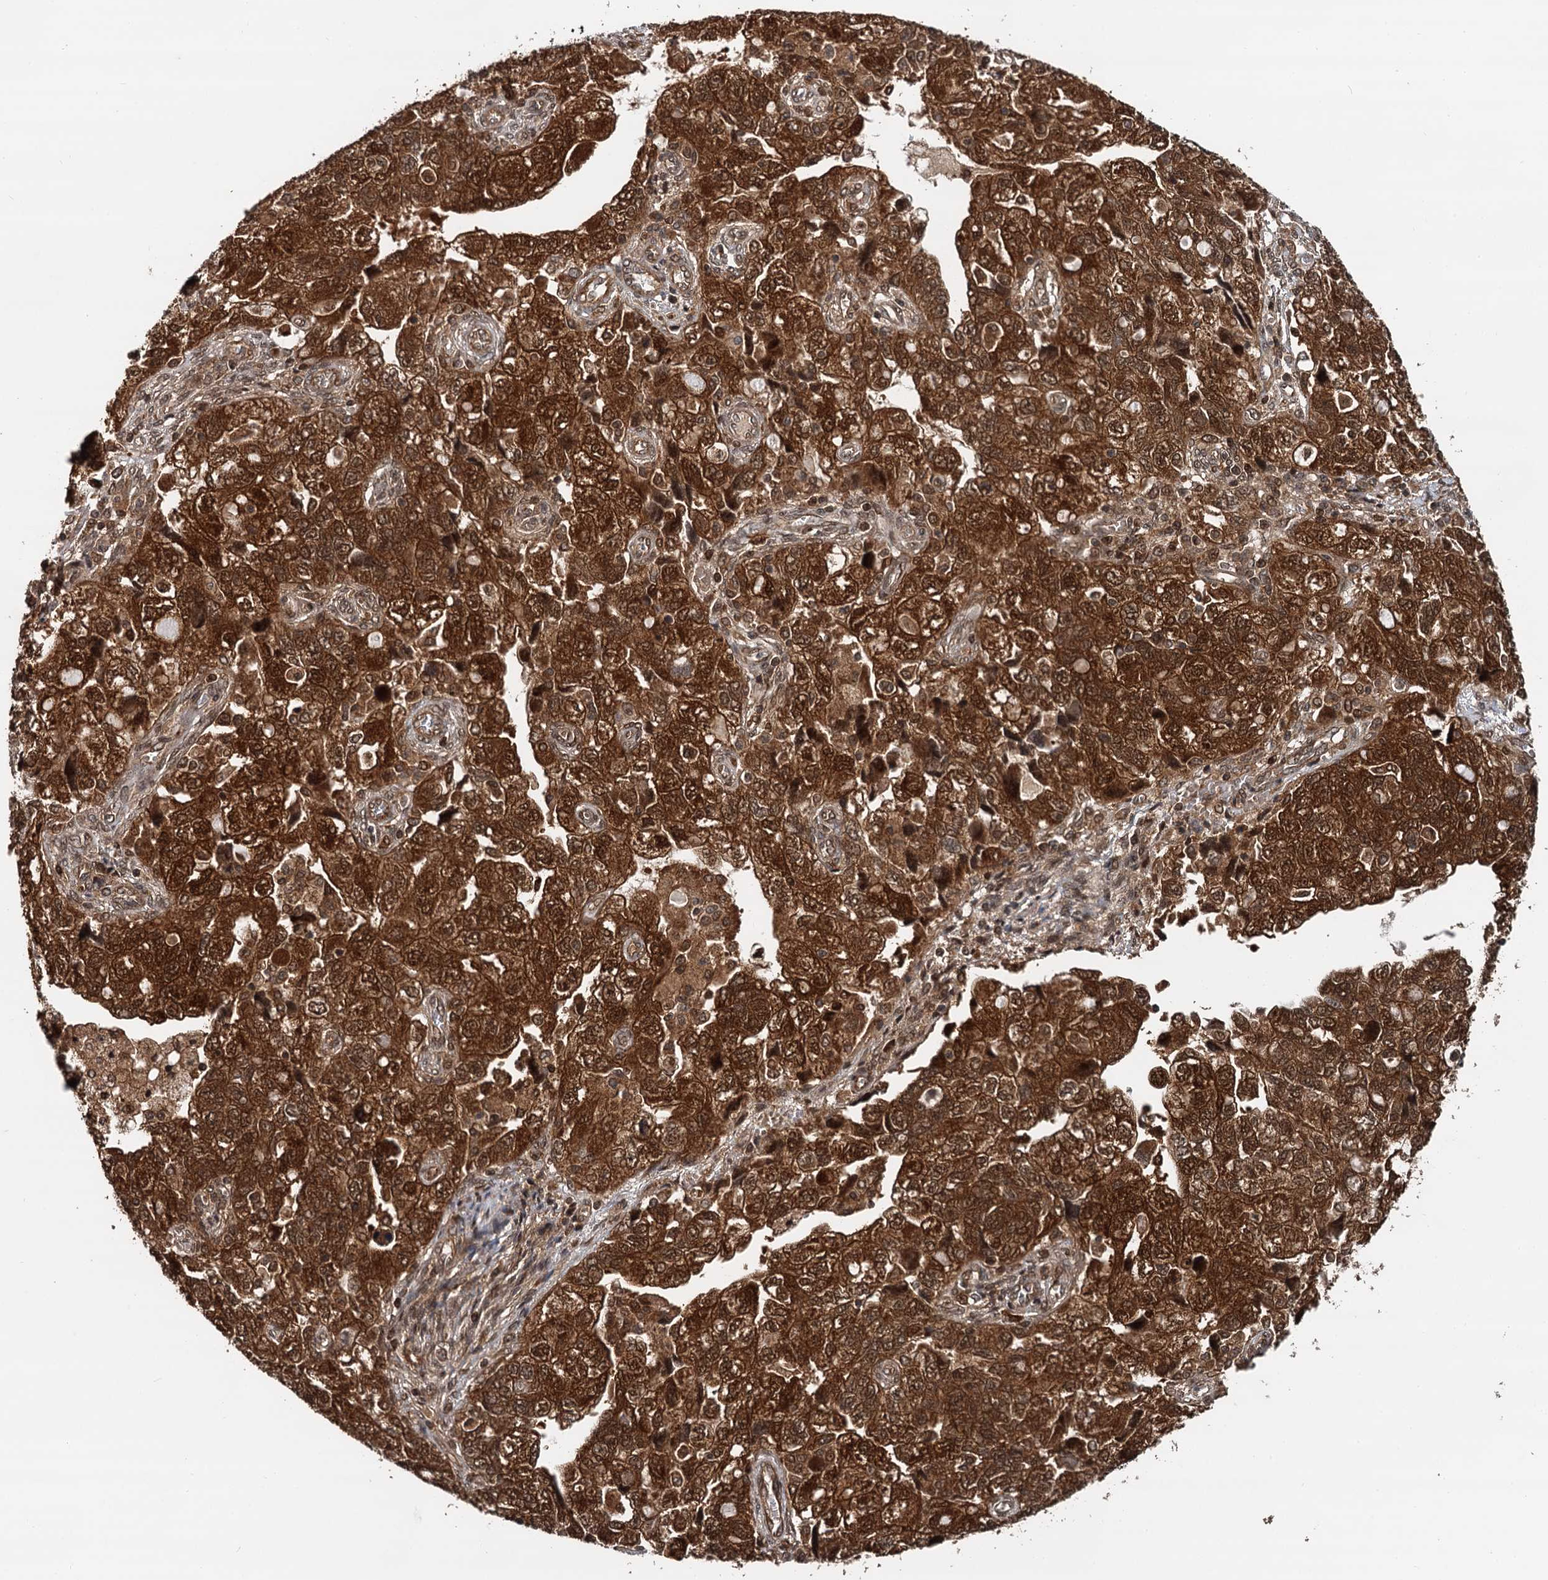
{"staining": {"intensity": "strong", "quantity": ">75%", "location": "cytoplasmic/membranous,nuclear"}, "tissue": "ovarian cancer", "cell_type": "Tumor cells", "image_type": "cancer", "snomed": [{"axis": "morphology", "description": "Carcinoma, NOS"}, {"axis": "morphology", "description": "Cystadenocarcinoma, serous, NOS"}, {"axis": "topography", "description": "Ovary"}], "caption": "Tumor cells exhibit strong cytoplasmic/membranous and nuclear staining in about >75% of cells in ovarian cancer.", "gene": "STUB1", "patient": {"sex": "female", "age": 69}}